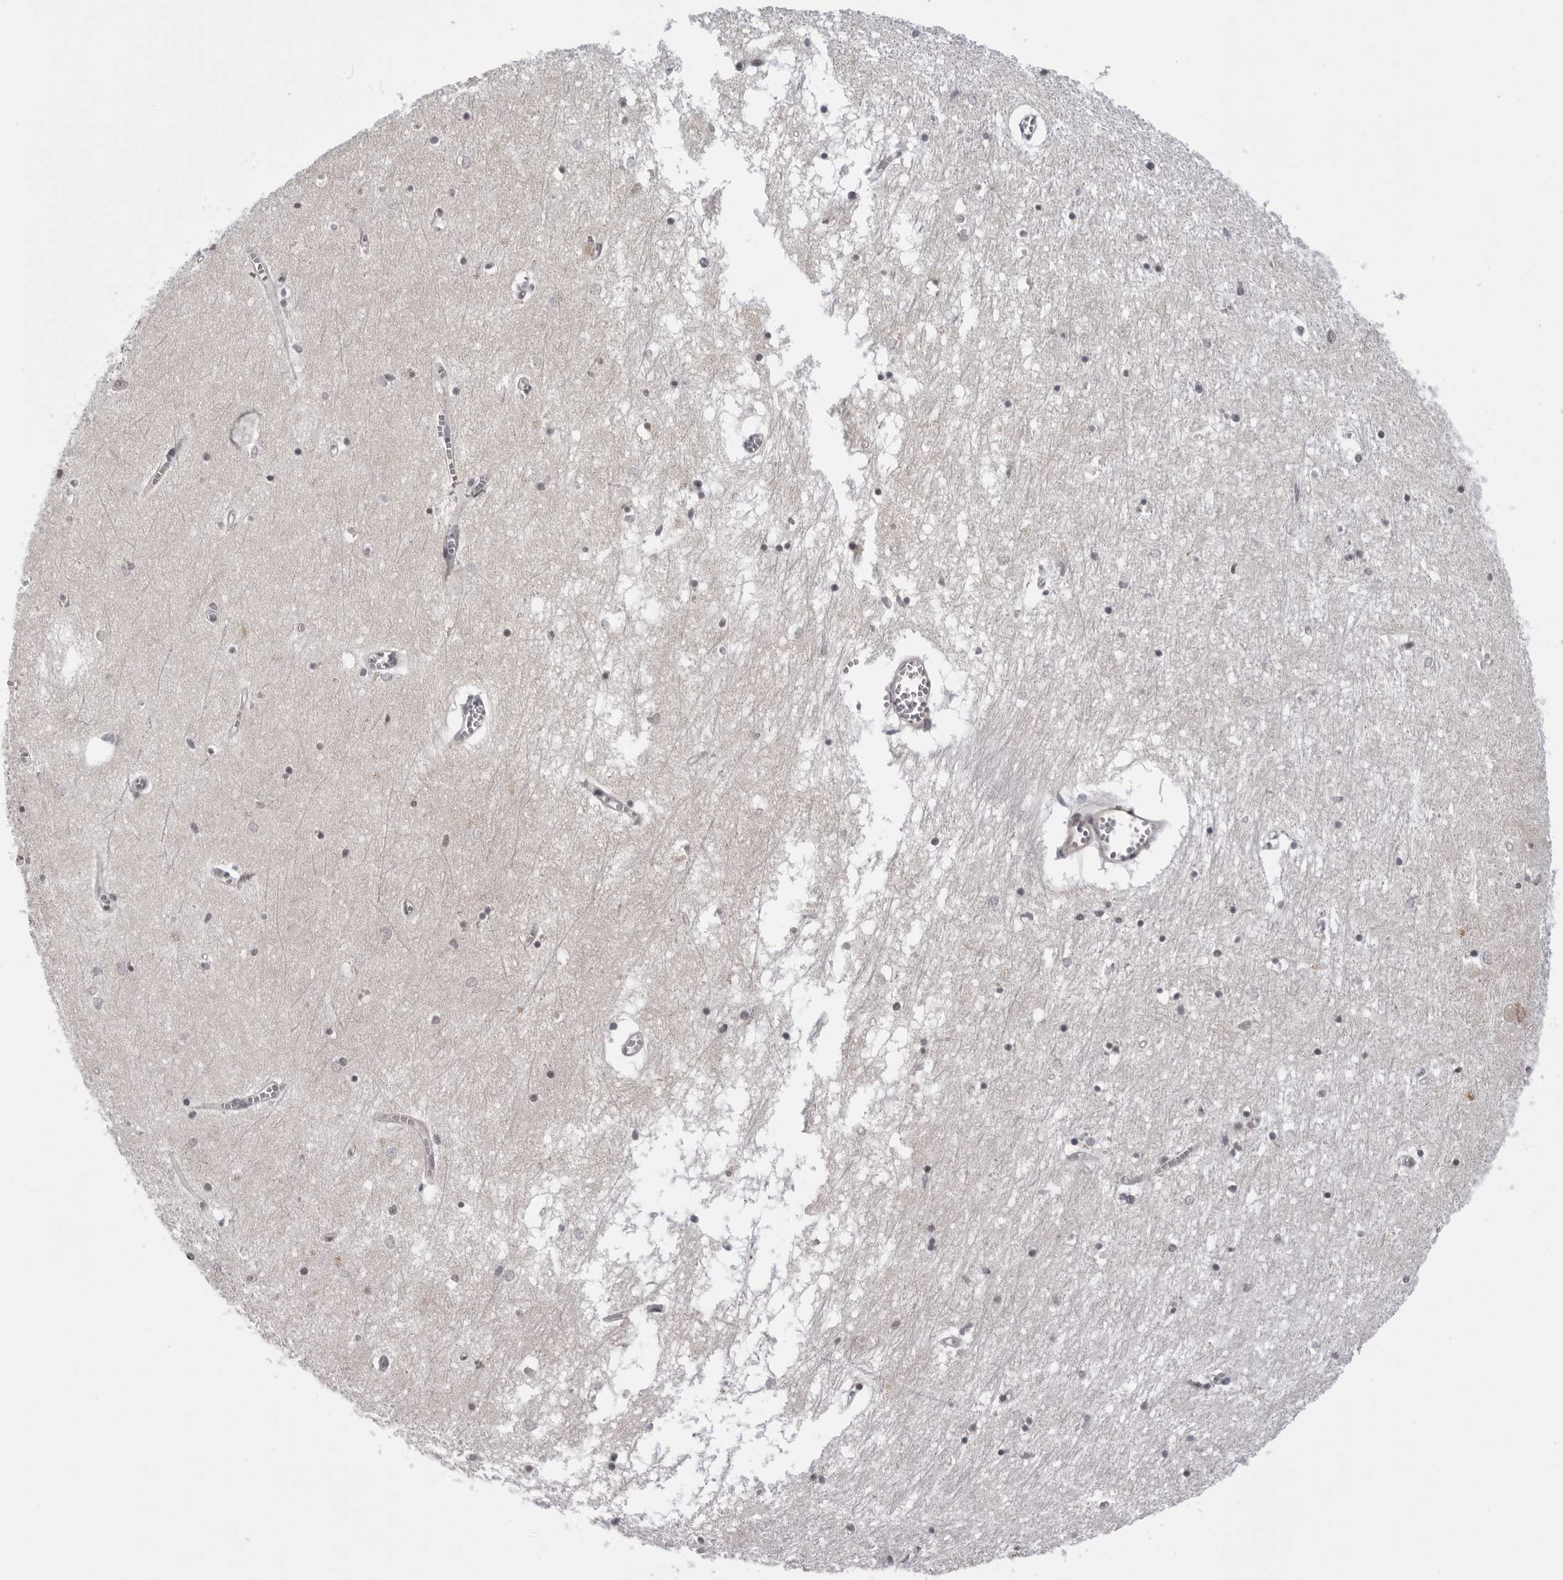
{"staining": {"intensity": "negative", "quantity": "none", "location": "none"}, "tissue": "hippocampus", "cell_type": "Glial cells", "image_type": "normal", "snomed": [{"axis": "morphology", "description": "Normal tissue, NOS"}, {"axis": "topography", "description": "Hippocampus"}], "caption": "High power microscopy histopathology image of an immunohistochemistry micrograph of unremarkable hippocampus, revealing no significant positivity in glial cells.", "gene": "GCSAML", "patient": {"sex": "male", "age": 70}}